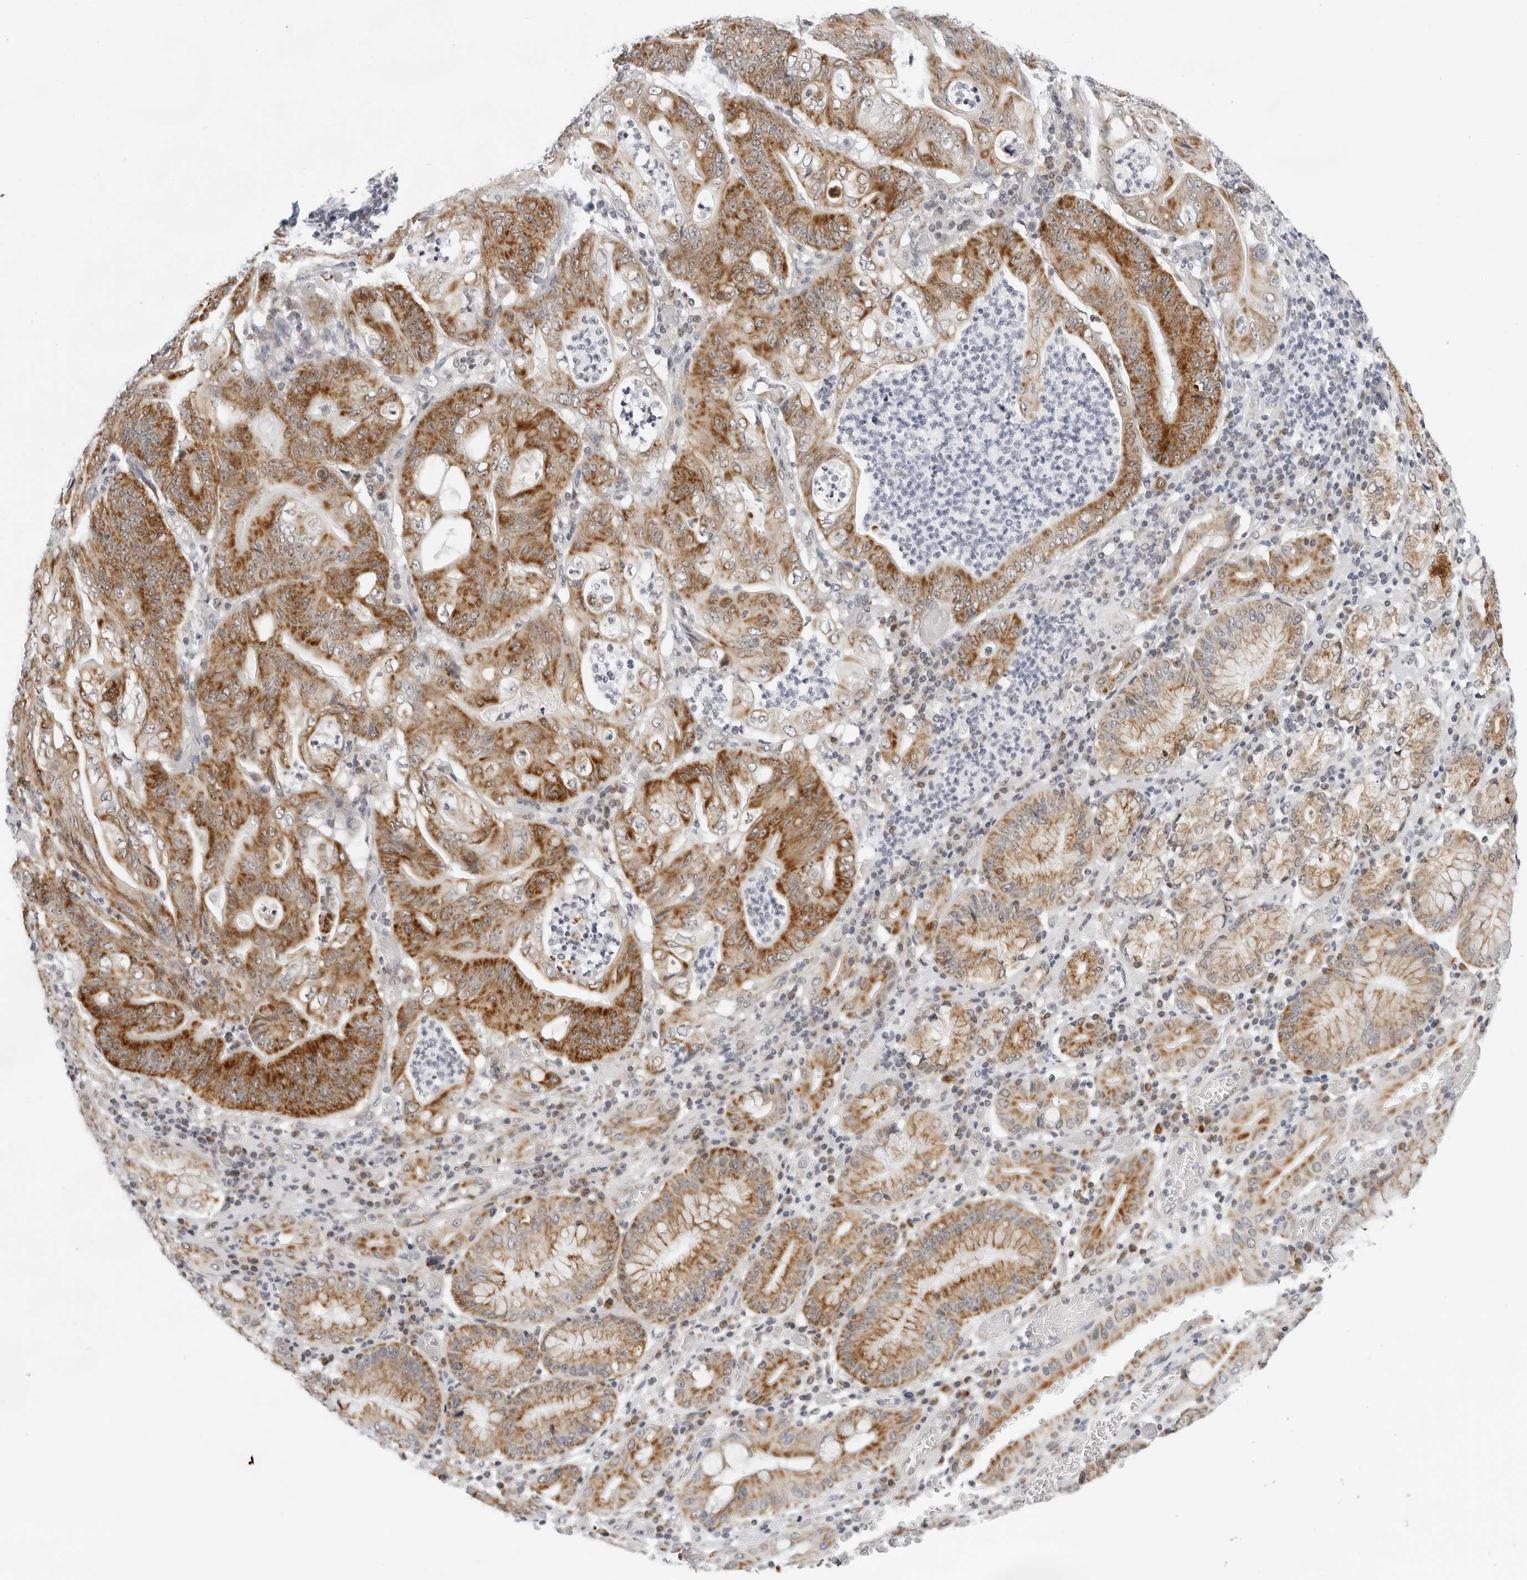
{"staining": {"intensity": "strong", "quantity": ">75%", "location": "cytoplasmic/membranous"}, "tissue": "stomach cancer", "cell_type": "Tumor cells", "image_type": "cancer", "snomed": [{"axis": "morphology", "description": "Adenocarcinoma, NOS"}, {"axis": "topography", "description": "Stomach"}], "caption": "This image demonstrates immunohistochemistry staining of human adenocarcinoma (stomach), with high strong cytoplasmic/membranous expression in approximately >75% of tumor cells.", "gene": "CIART", "patient": {"sex": "female", "age": 73}}